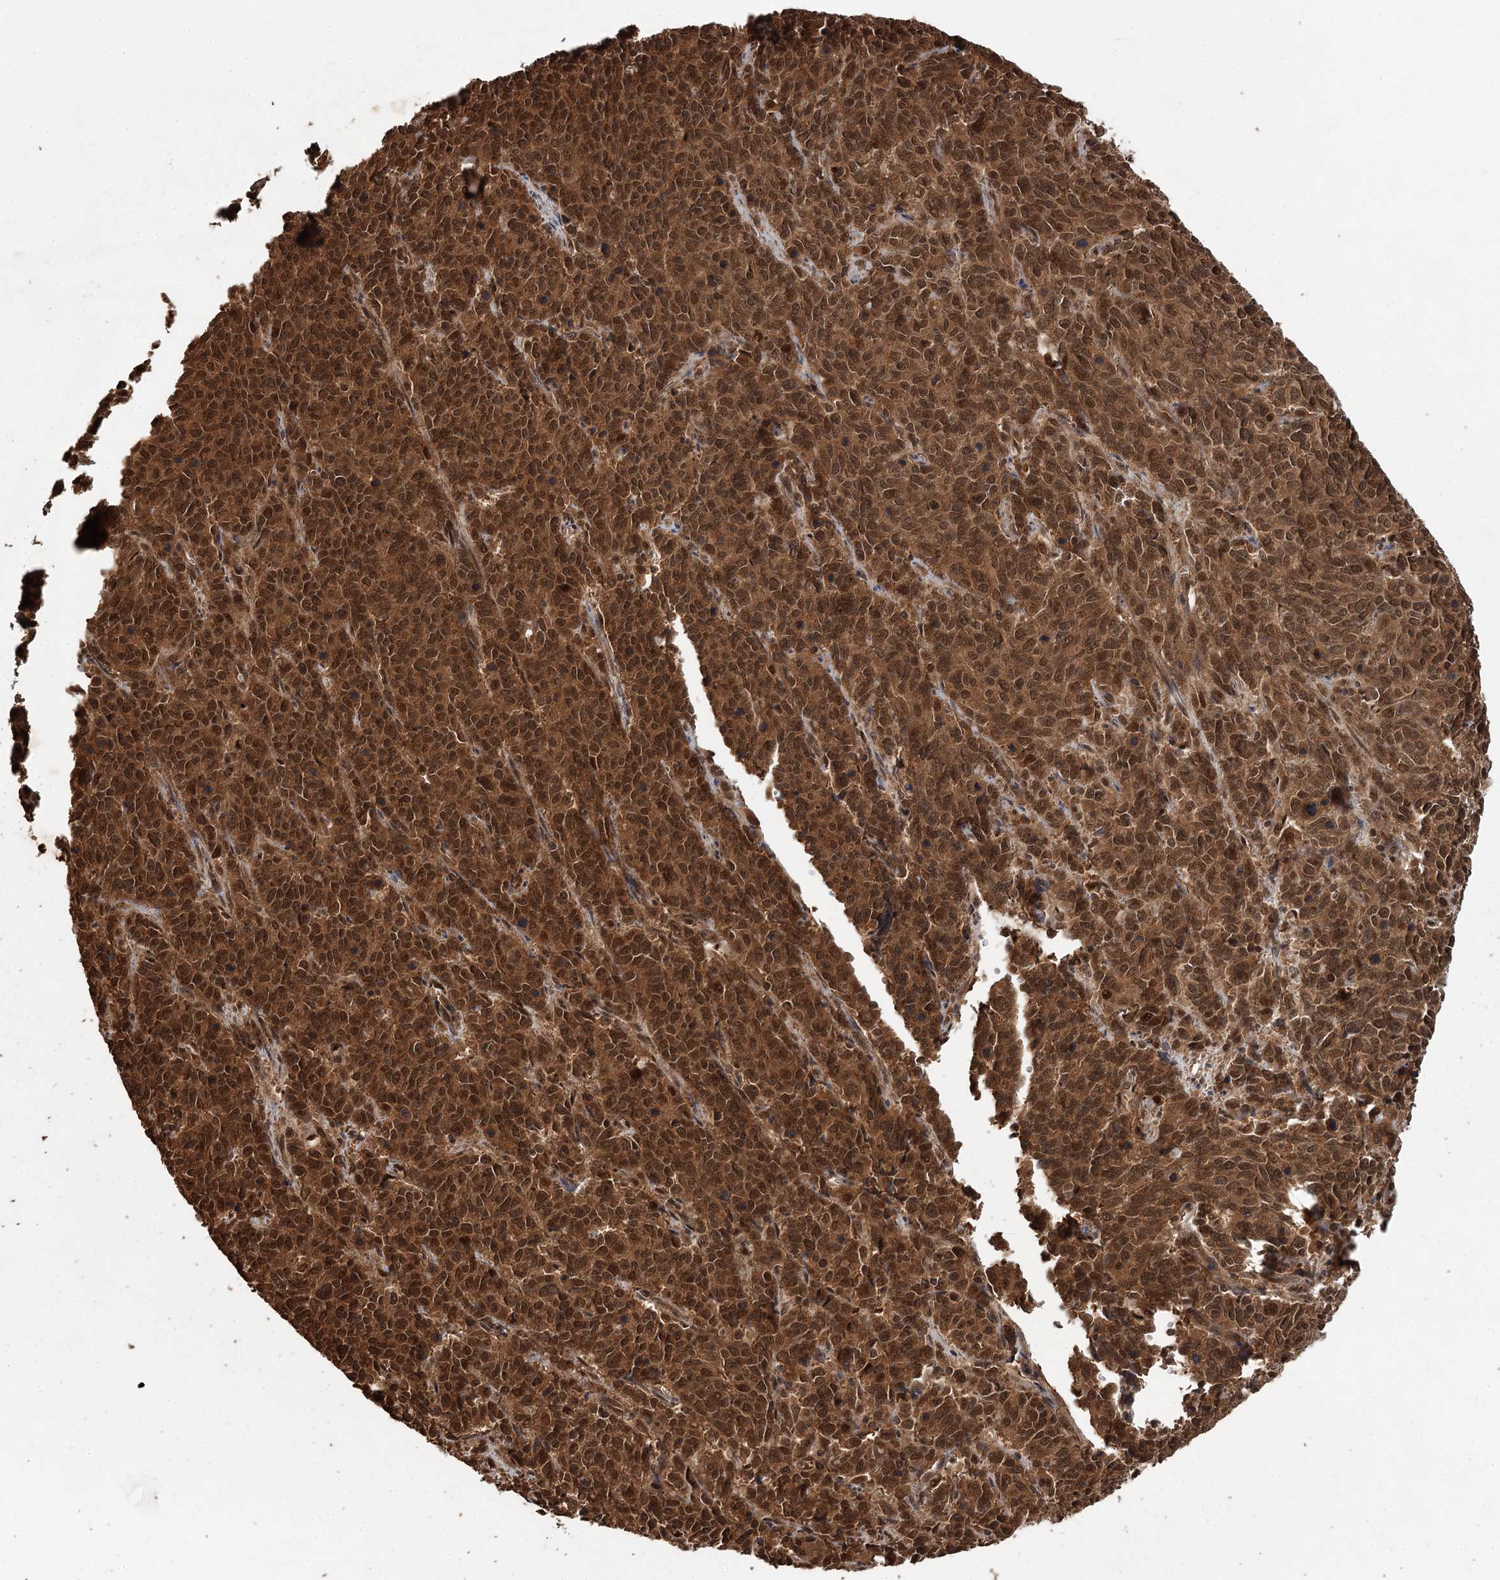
{"staining": {"intensity": "strong", "quantity": ">75%", "location": "cytoplasmic/membranous,nuclear"}, "tissue": "cervical cancer", "cell_type": "Tumor cells", "image_type": "cancer", "snomed": [{"axis": "morphology", "description": "Squamous cell carcinoma, NOS"}, {"axis": "topography", "description": "Cervix"}], "caption": "Strong cytoplasmic/membranous and nuclear protein staining is present in about >75% of tumor cells in cervical squamous cell carcinoma.", "gene": "N6AMT1", "patient": {"sex": "female", "age": 60}}